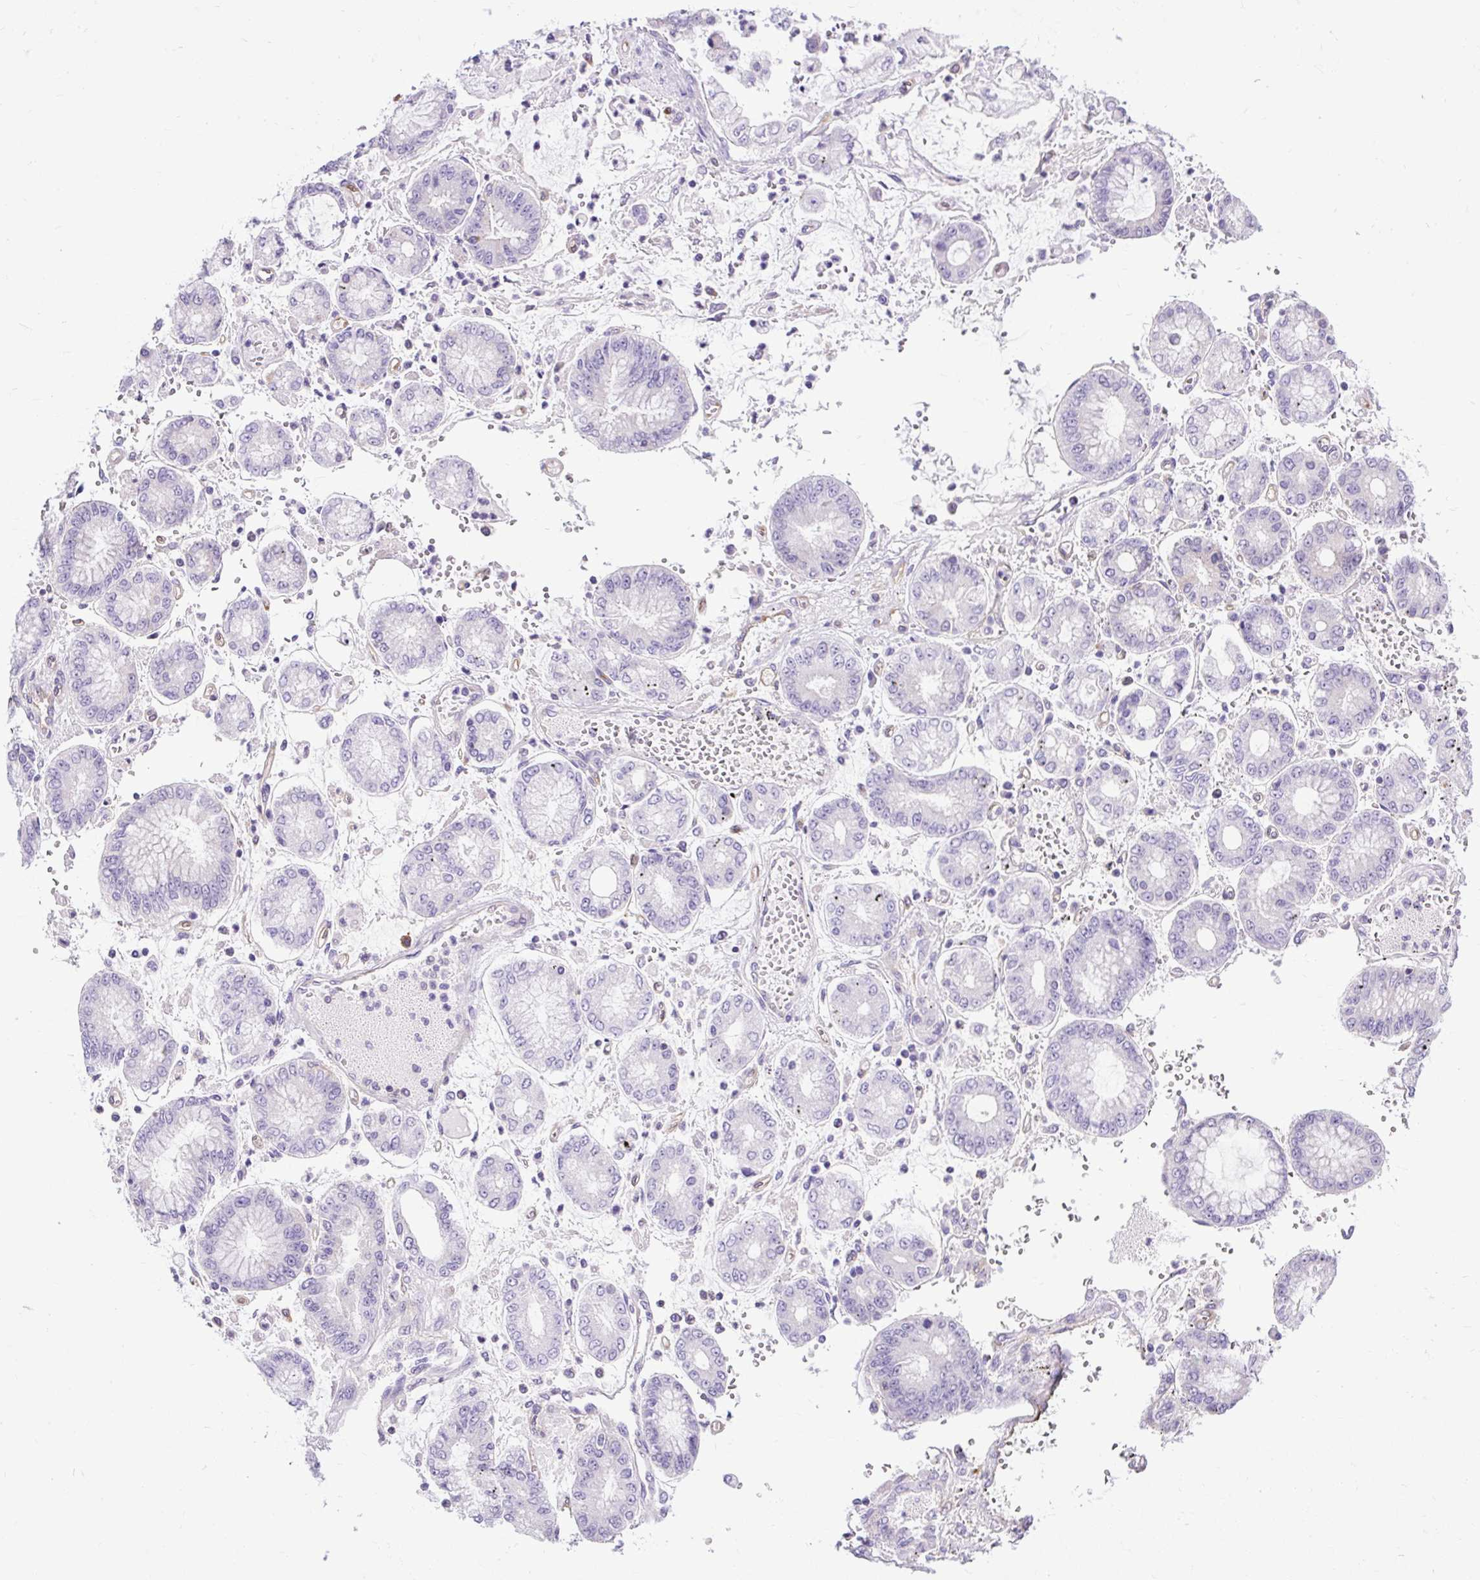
{"staining": {"intensity": "negative", "quantity": "none", "location": "none"}, "tissue": "stomach cancer", "cell_type": "Tumor cells", "image_type": "cancer", "snomed": [{"axis": "morphology", "description": "Adenocarcinoma, NOS"}, {"axis": "topography", "description": "Stomach"}], "caption": "This is an immunohistochemistry (IHC) micrograph of stomach cancer. There is no expression in tumor cells.", "gene": "MAP1S", "patient": {"sex": "male", "age": 76}}